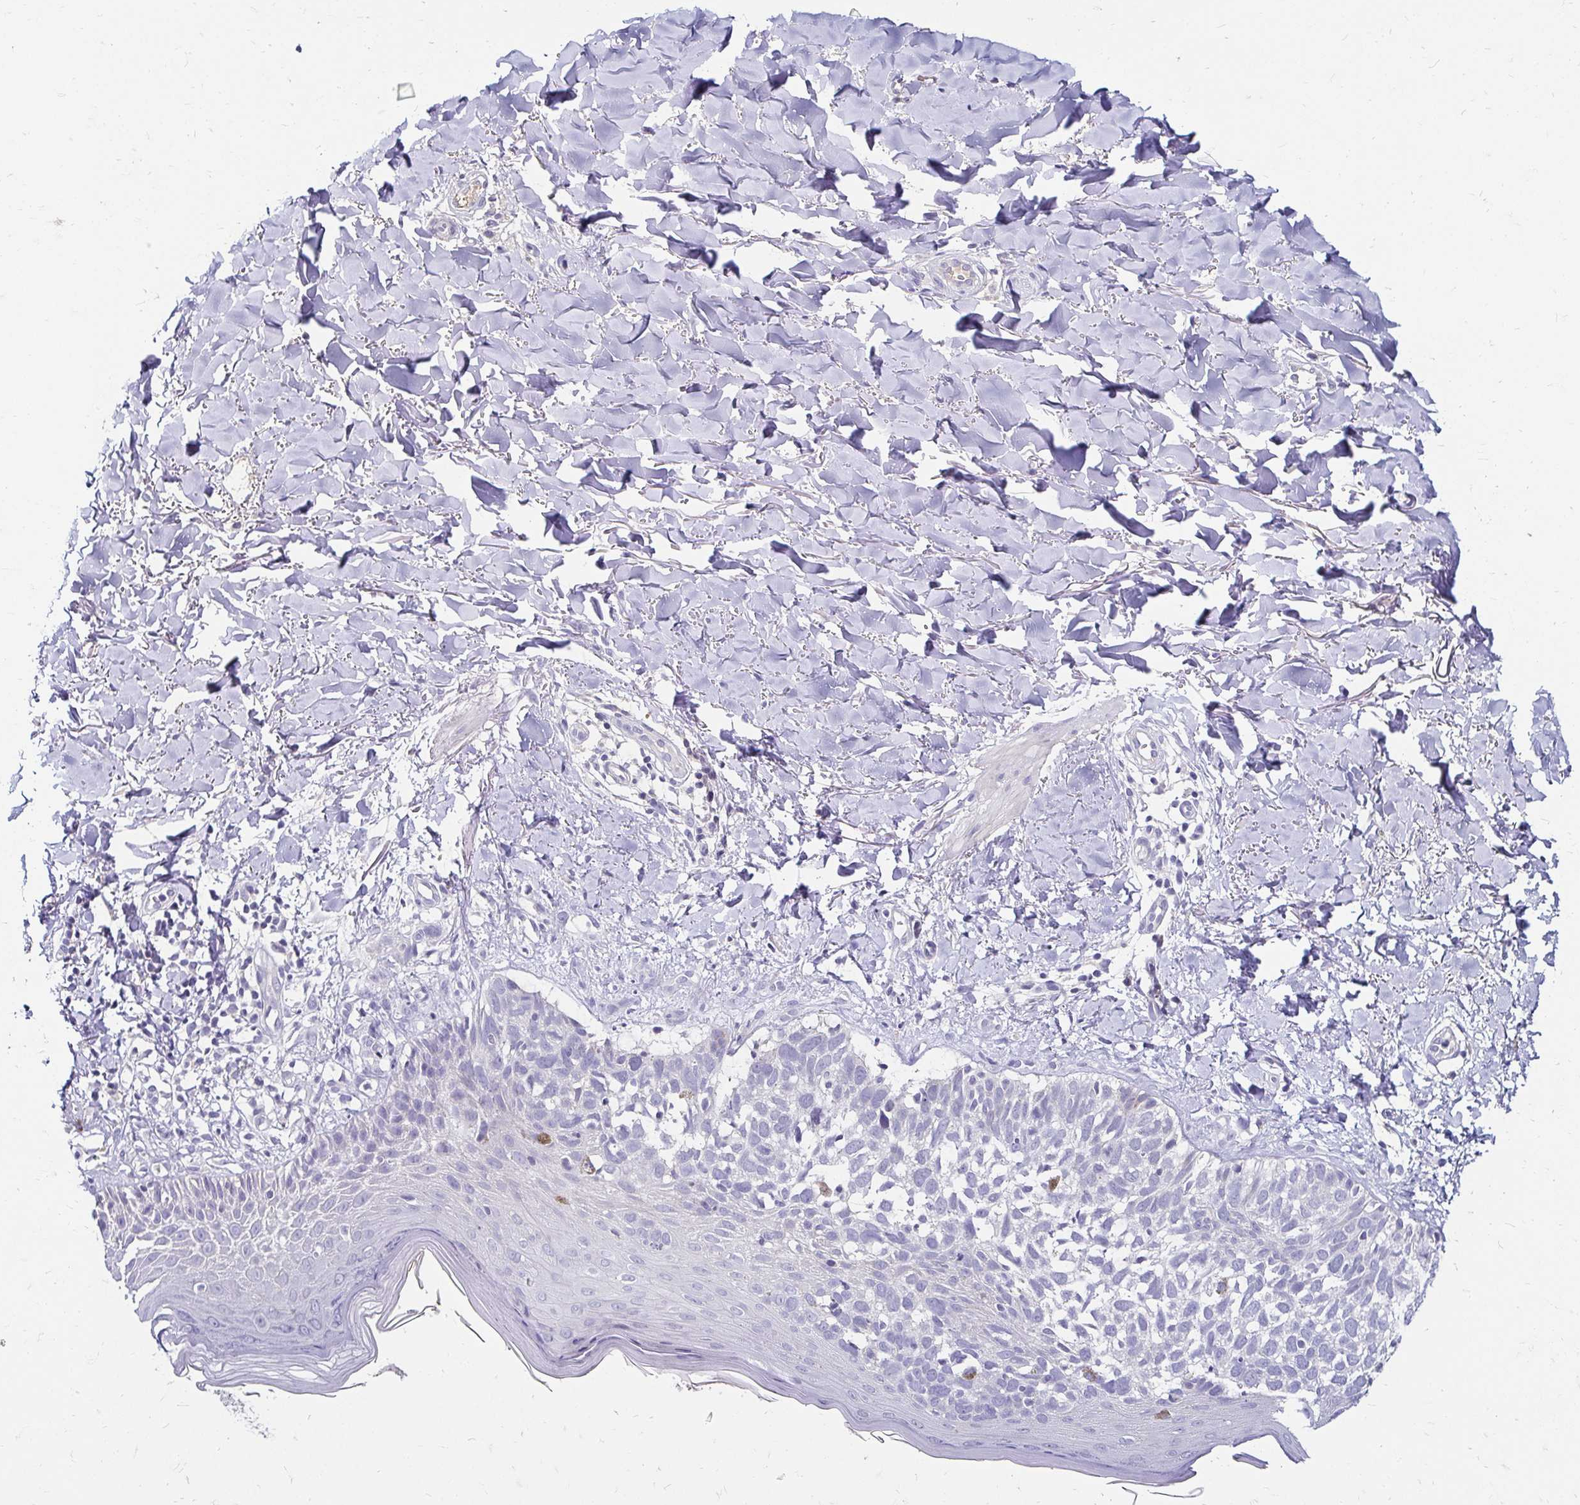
{"staining": {"intensity": "negative", "quantity": "none", "location": "none"}, "tissue": "skin cancer", "cell_type": "Tumor cells", "image_type": "cancer", "snomed": [{"axis": "morphology", "description": "Basal cell carcinoma"}, {"axis": "topography", "description": "Skin"}], "caption": "Tumor cells show no significant expression in basal cell carcinoma (skin).", "gene": "SCG3", "patient": {"sex": "female", "age": 45}}